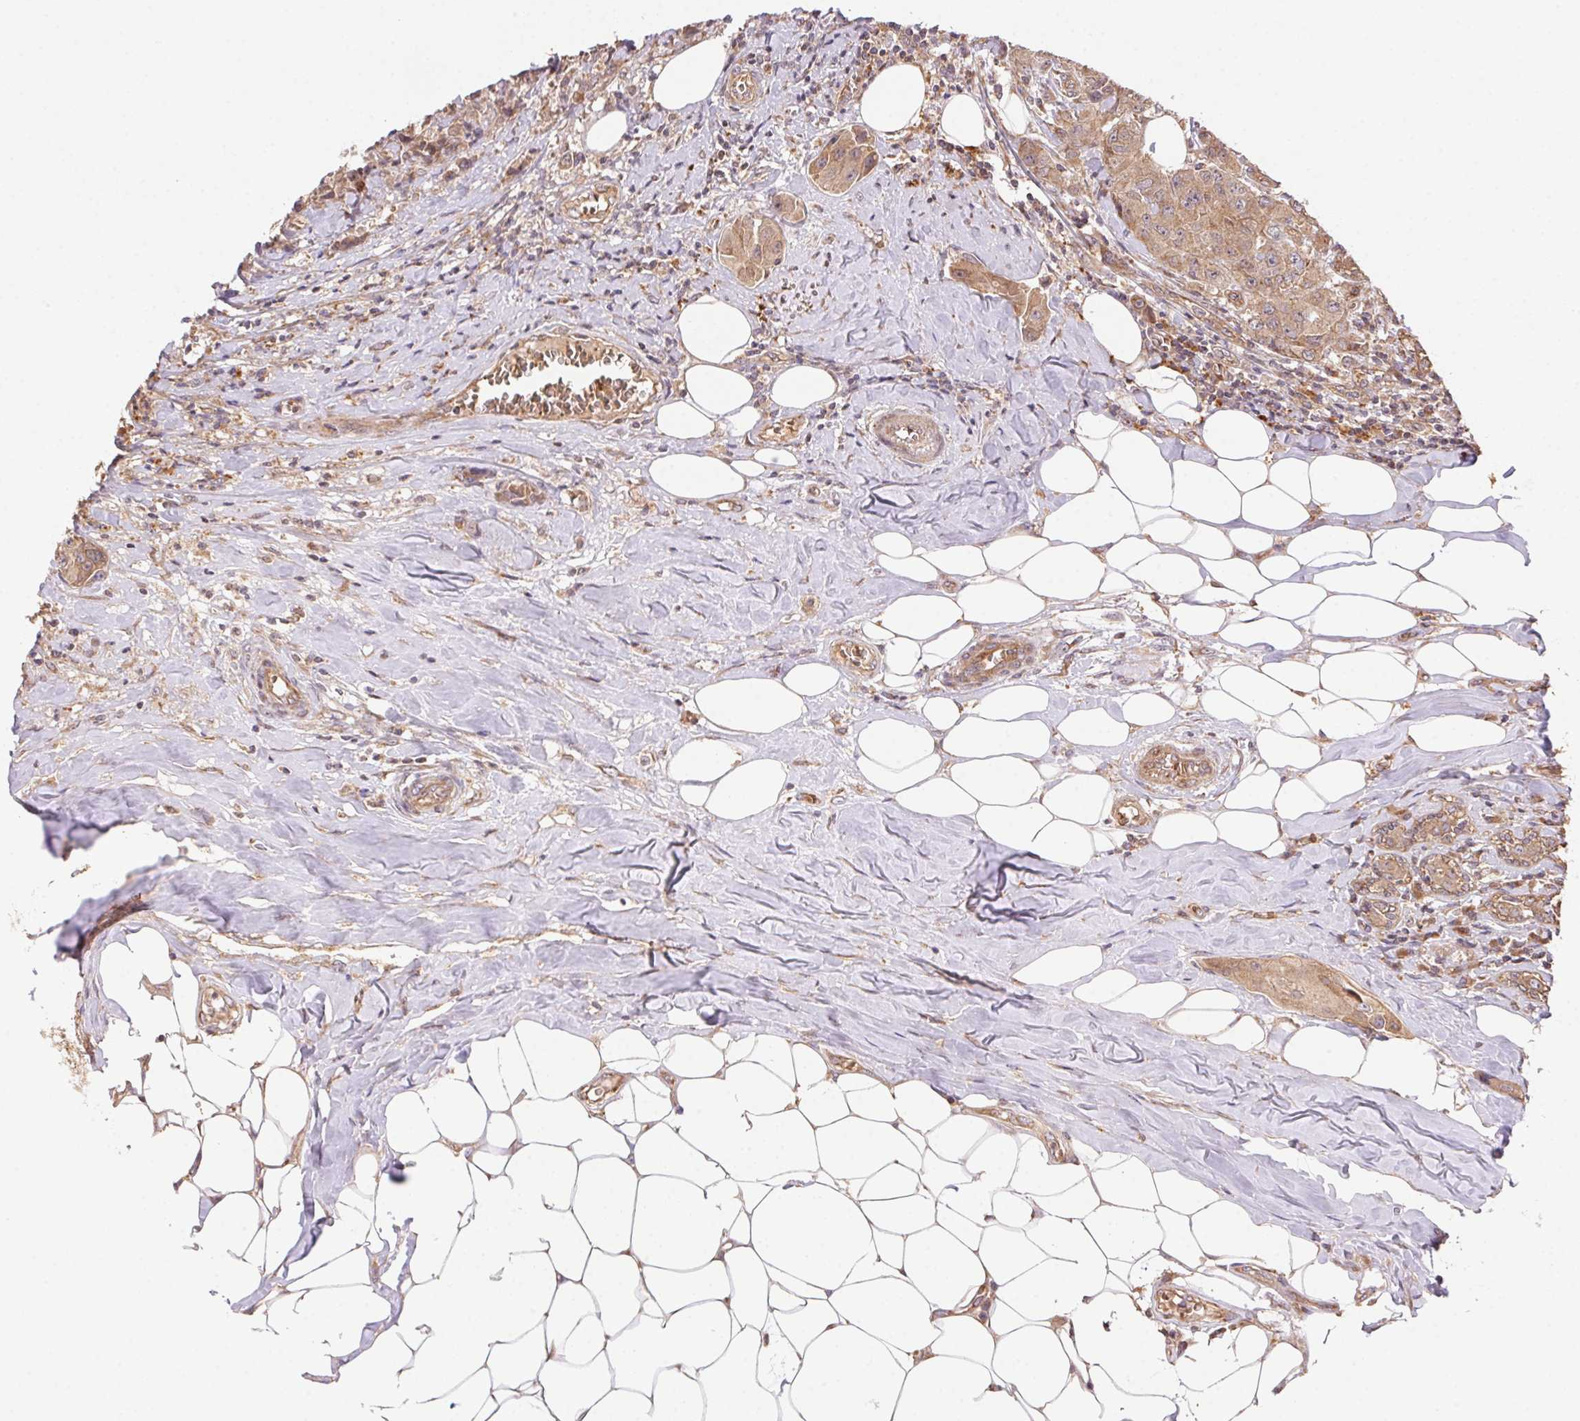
{"staining": {"intensity": "moderate", "quantity": ">75%", "location": "cytoplasmic/membranous"}, "tissue": "breast cancer", "cell_type": "Tumor cells", "image_type": "cancer", "snomed": [{"axis": "morphology", "description": "Normal tissue, NOS"}, {"axis": "morphology", "description": "Duct carcinoma"}, {"axis": "topography", "description": "Breast"}], "caption": "An immunohistochemistry histopathology image of neoplastic tissue is shown. Protein staining in brown shows moderate cytoplasmic/membranous positivity in breast cancer (intraductal carcinoma) within tumor cells.", "gene": "USE1", "patient": {"sex": "female", "age": 43}}